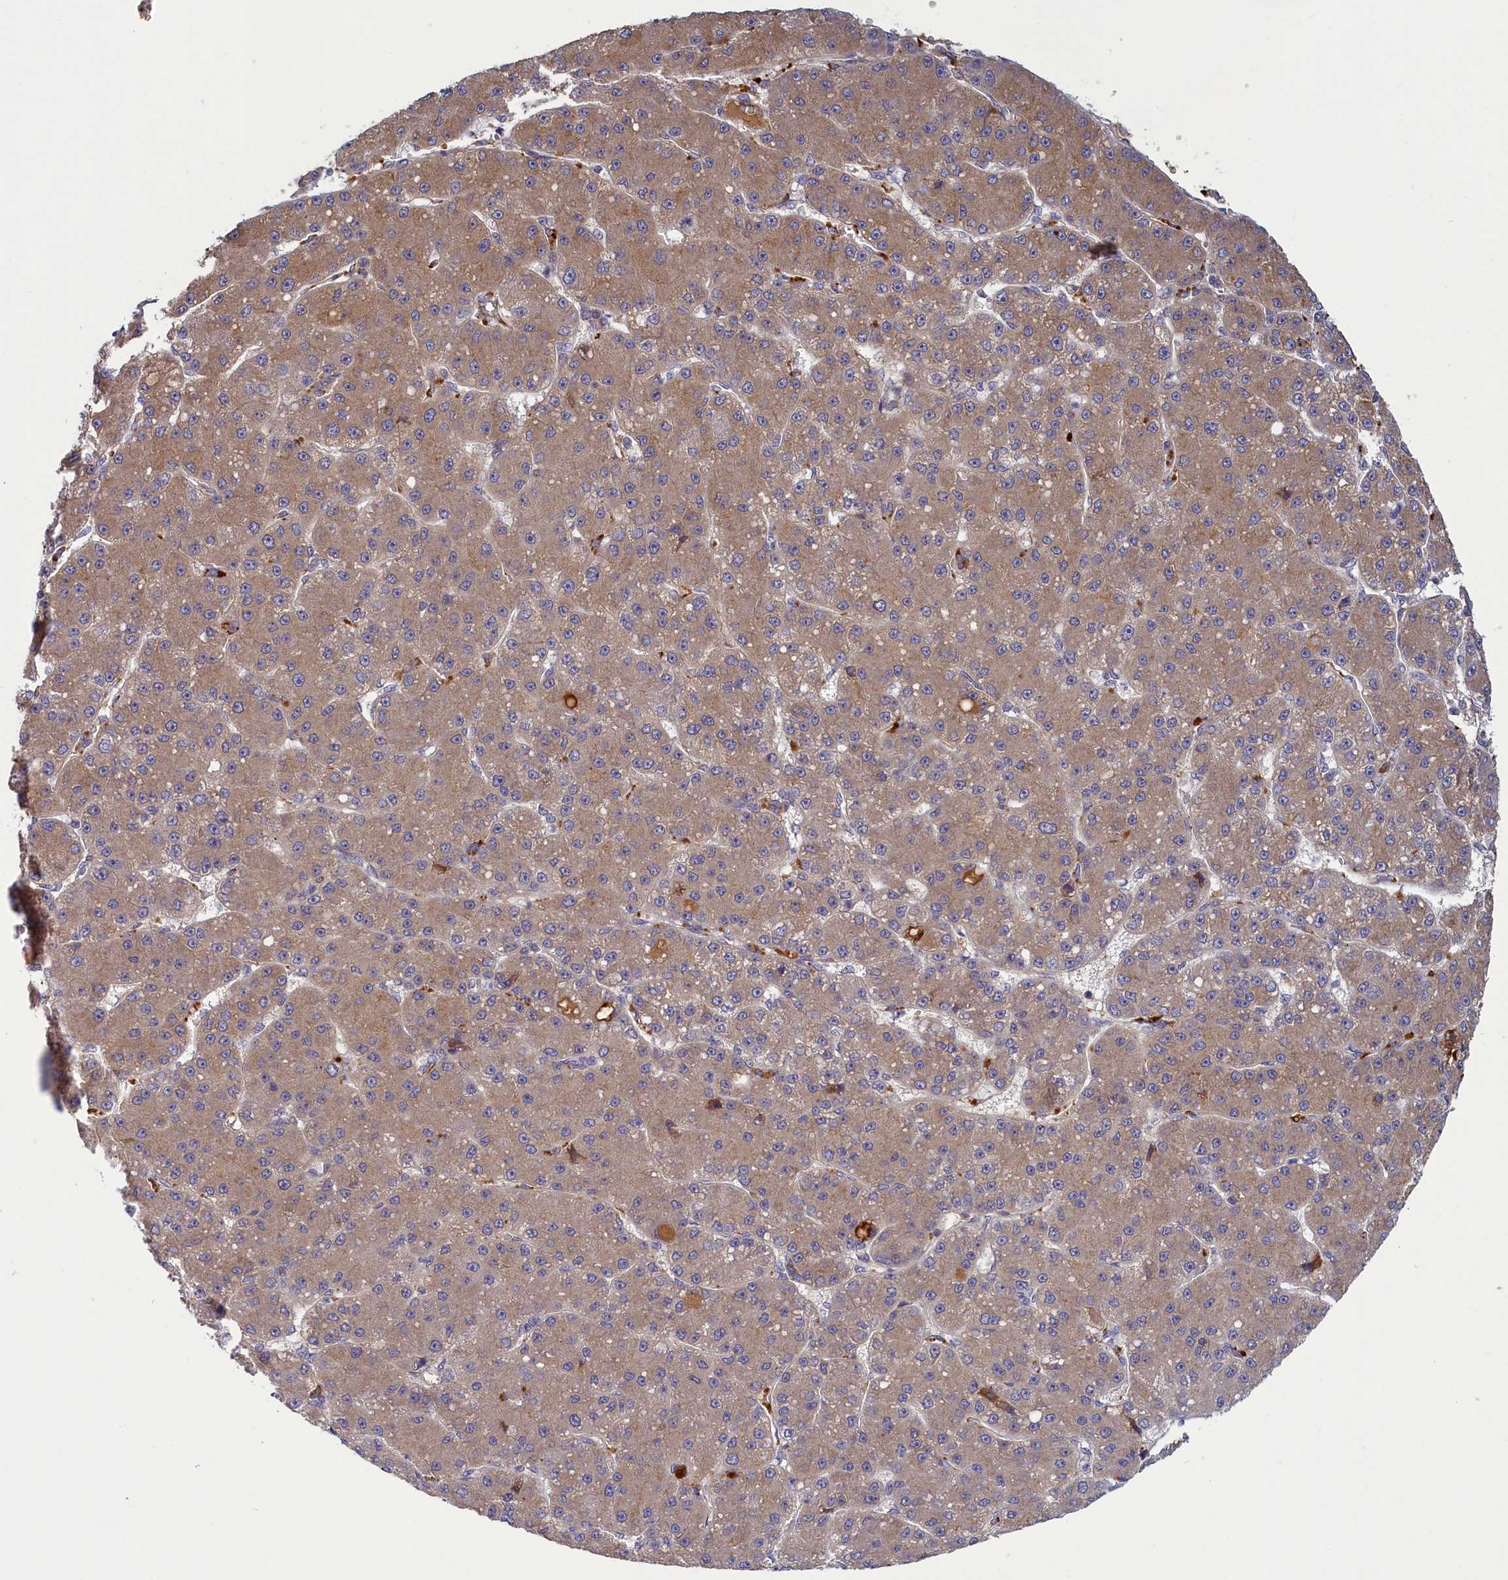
{"staining": {"intensity": "moderate", "quantity": ">75%", "location": "cytoplasmic/membranous"}, "tissue": "liver cancer", "cell_type": "Tumor cells", "image_type": "cancer", "snomed": [{"axis": "morphology", "description": "Carcinoma, Hepatocellular, NOS"}, {"axis": "topography", "description": "Liver"}], "caption": "This is an image of IHC staining of liver hepatocellular carcinoma, which shows moderate expression in the cytoplasmic/membranous of tumor cells.", "gene": "NUBP1", "patient": {"sex": "male", "age": 67}}